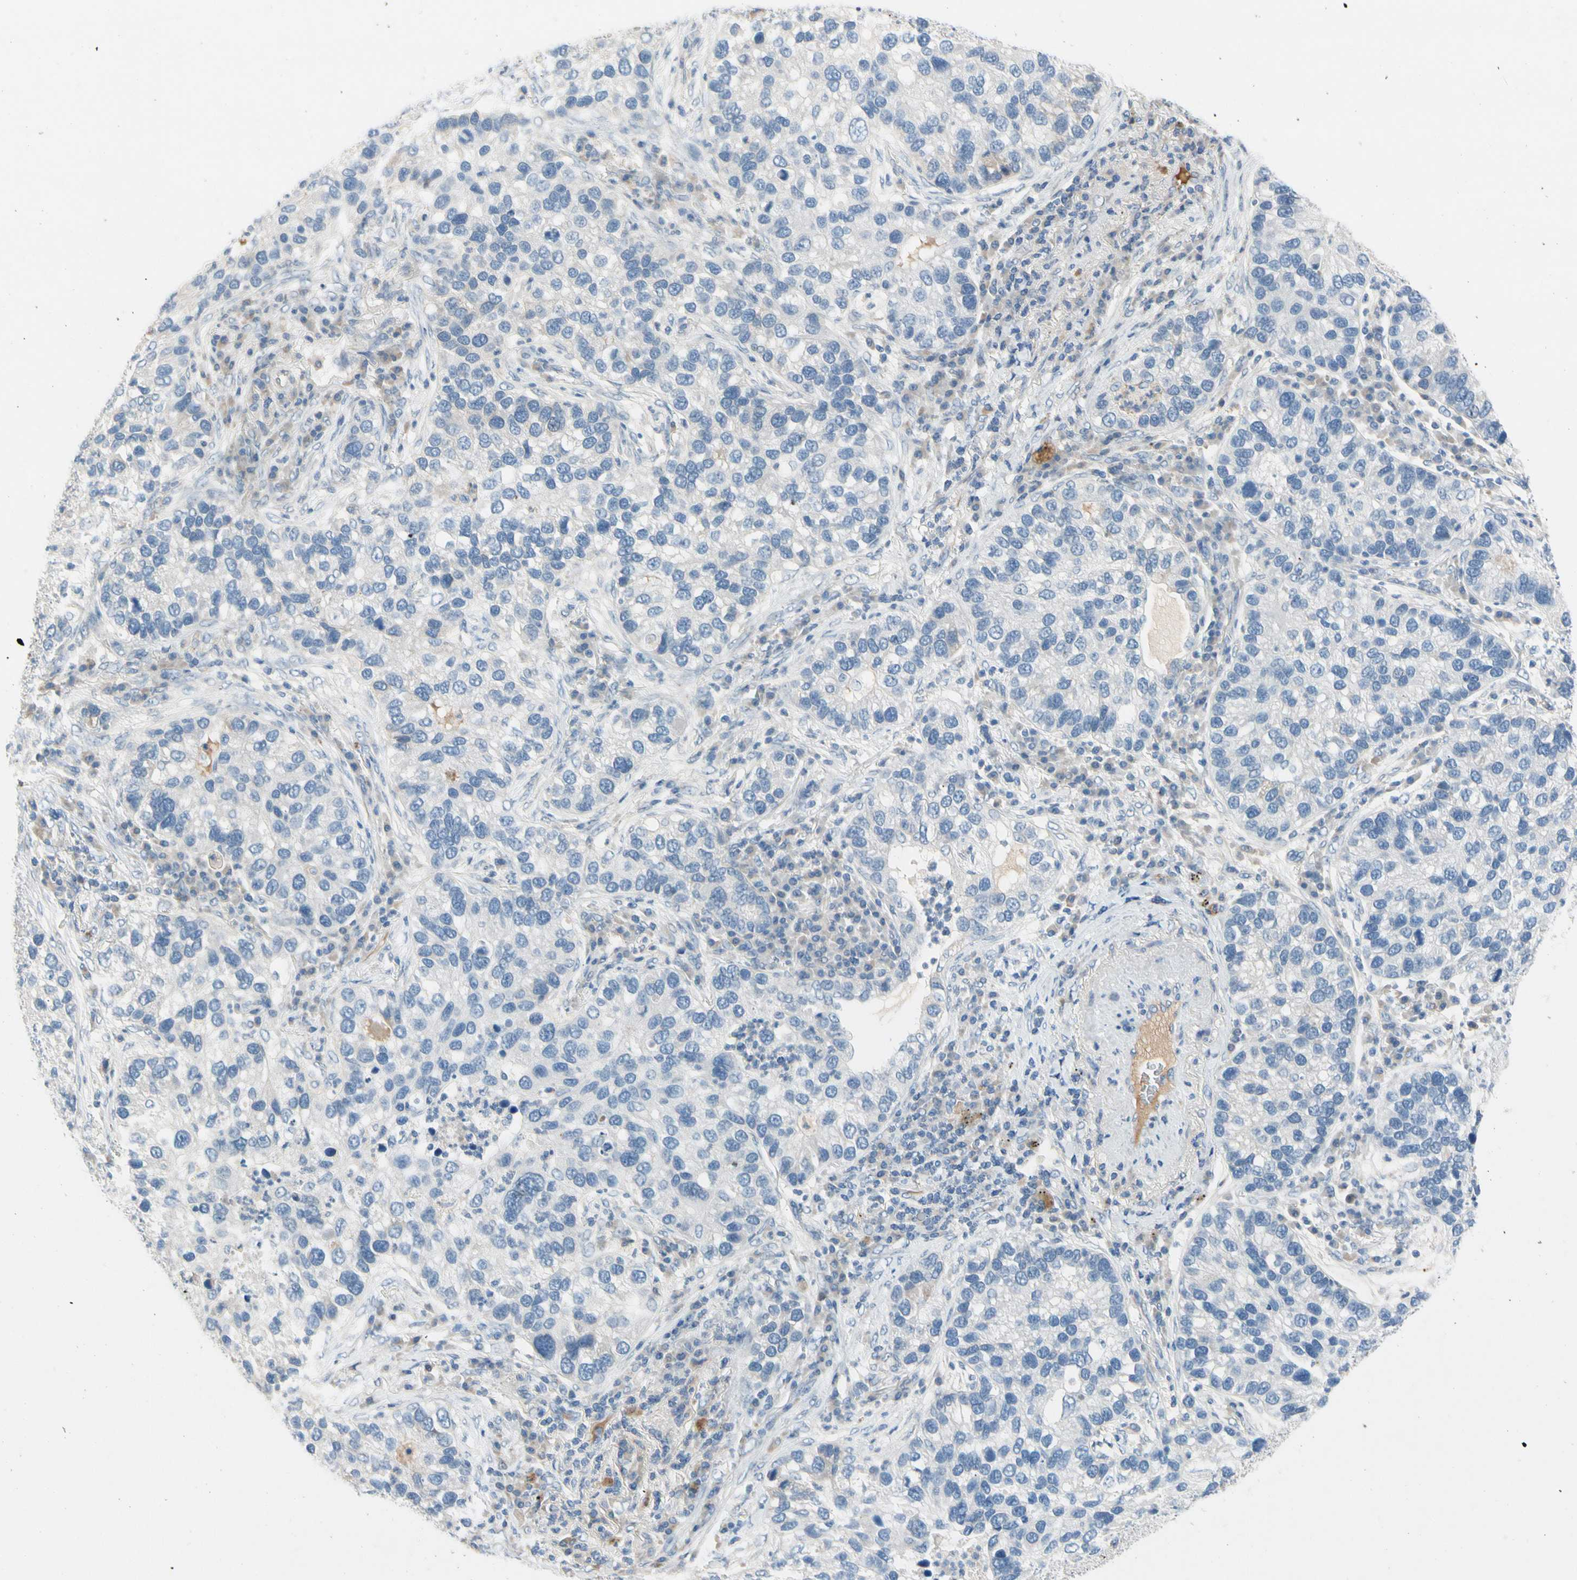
{"staining": {"intensity": "negative", "quantity": "none", "location": "none"}, "tissue": "lung cancer", "cell_type": "Tumor cells", "image_type": "cancer", "snomed": [{"axis": "morphology", "description": "Normal tissue, NOS"}, {"axis": "morphology", "description": "Adenocarcinoma, NOS"}, {"axis": "topography", "description": "Bronchus"}, {"axis": "topography", "description": "Lung"}], "caption": "Immunohistochemistry of lung adenocarcinoma reveals no expression in tumor cells. (Immunohistochemistry, brightfield microscopy, high magnification).", "gene": "CNDP1", "patient": {"sex": "male", "age": 54}}